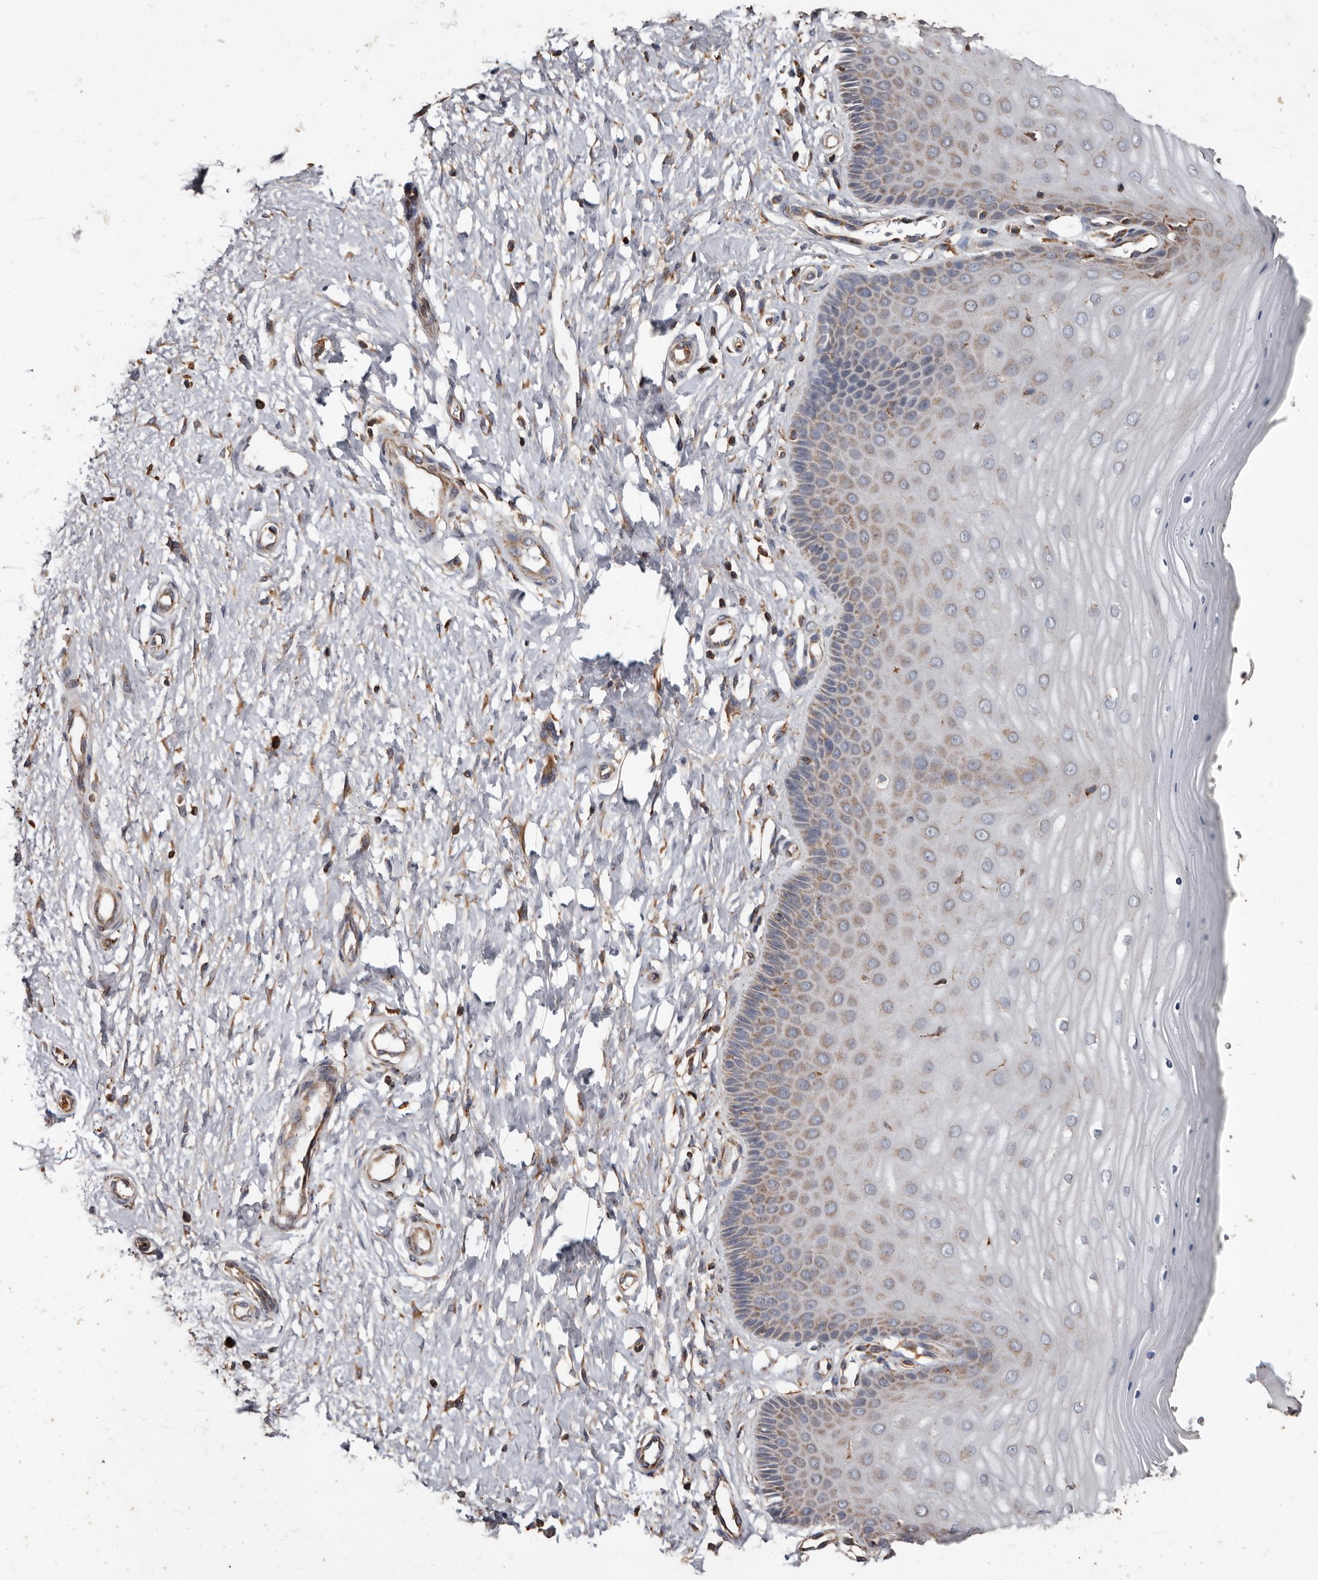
{"staining": {"intensity": "moderate", "quantity": ">75%", "location": "cytoplasmic/membranous"}, "tissue": "cervix", "cell_type": "Glandular cells", "image_type": "normal", "snomed": [{"axis": "morphology", "description": "Normal tissue, NOS"}, {"axis": "topography", "description": "Cervix"}], "caption": "Protein analysis of benign cervix reveals moderate cytoplasmic/membranous positivity in about >75% of glandular cells. (Stains: DAB (3,3'-diaminobenzidine) in brown, nuclei in blue, Microscopy: brightfield microscopy at high magnification).", "gene": "OSGIN2", "patient": {"sex": "female", "age": 55}}